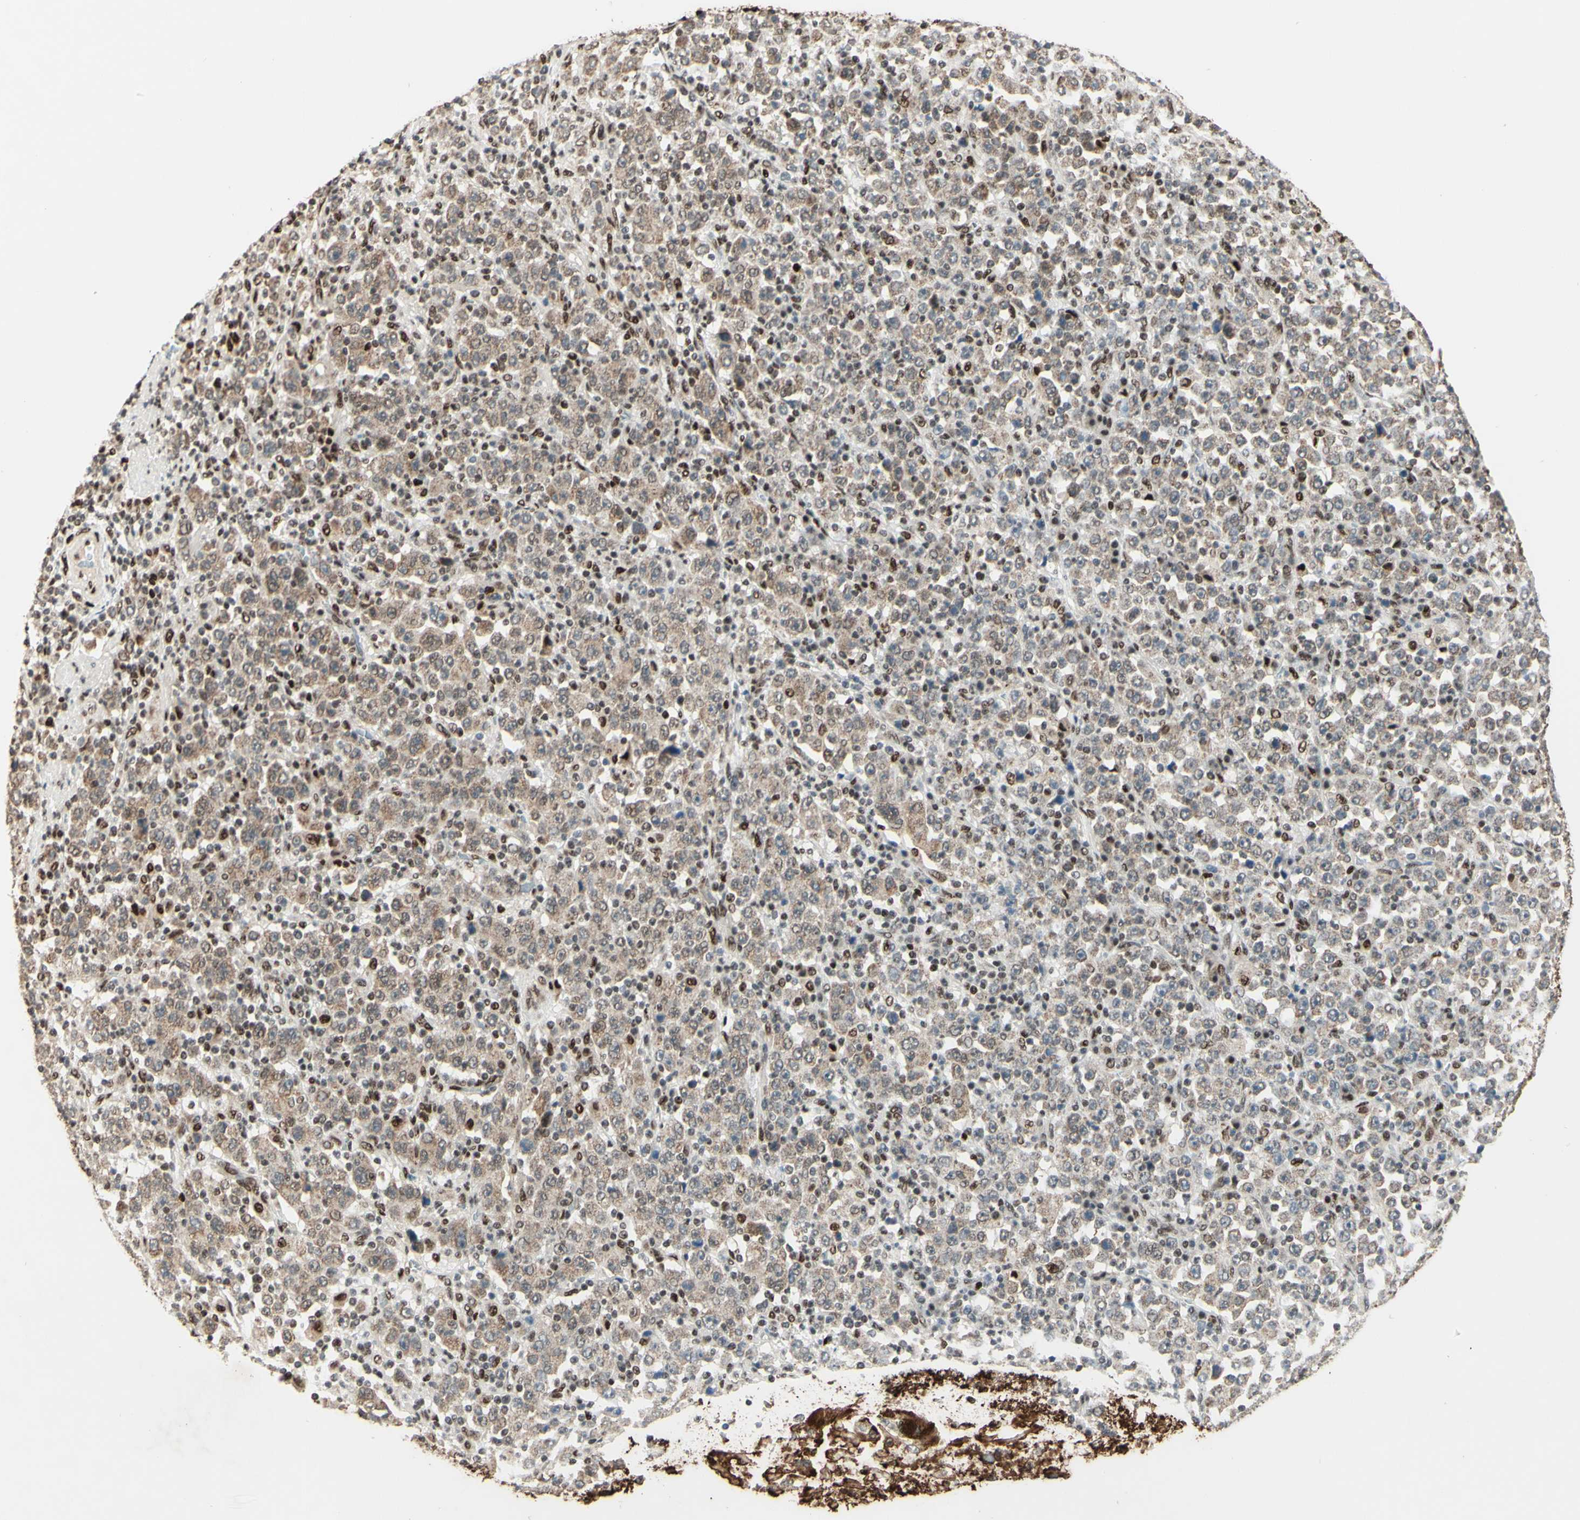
{"staining": {"intensity": "weak", "quantity": ">75%", "location": "cytoplasmic/membranous"}, "tissue": "stomach cancer", "cell_type": "Tumor cells", "image_type": "cancer", "snomed": [{"axis": "morphology", "description": "Normal tissue, NOS"}, {"axis": "morphology", "description": "Adenocarcinoma, NOS"}, {"axis": "topography", "description": "Stomach, upper"}, {"axis": "topography", "description": "Stomach"}], "caption": "A brown stain shows weak cytoplasmic/membranous expression of a protein in stomach cancer tumor cells.", "gene": "NR3C1", "patient": {"sex": "male", "age": 59}}